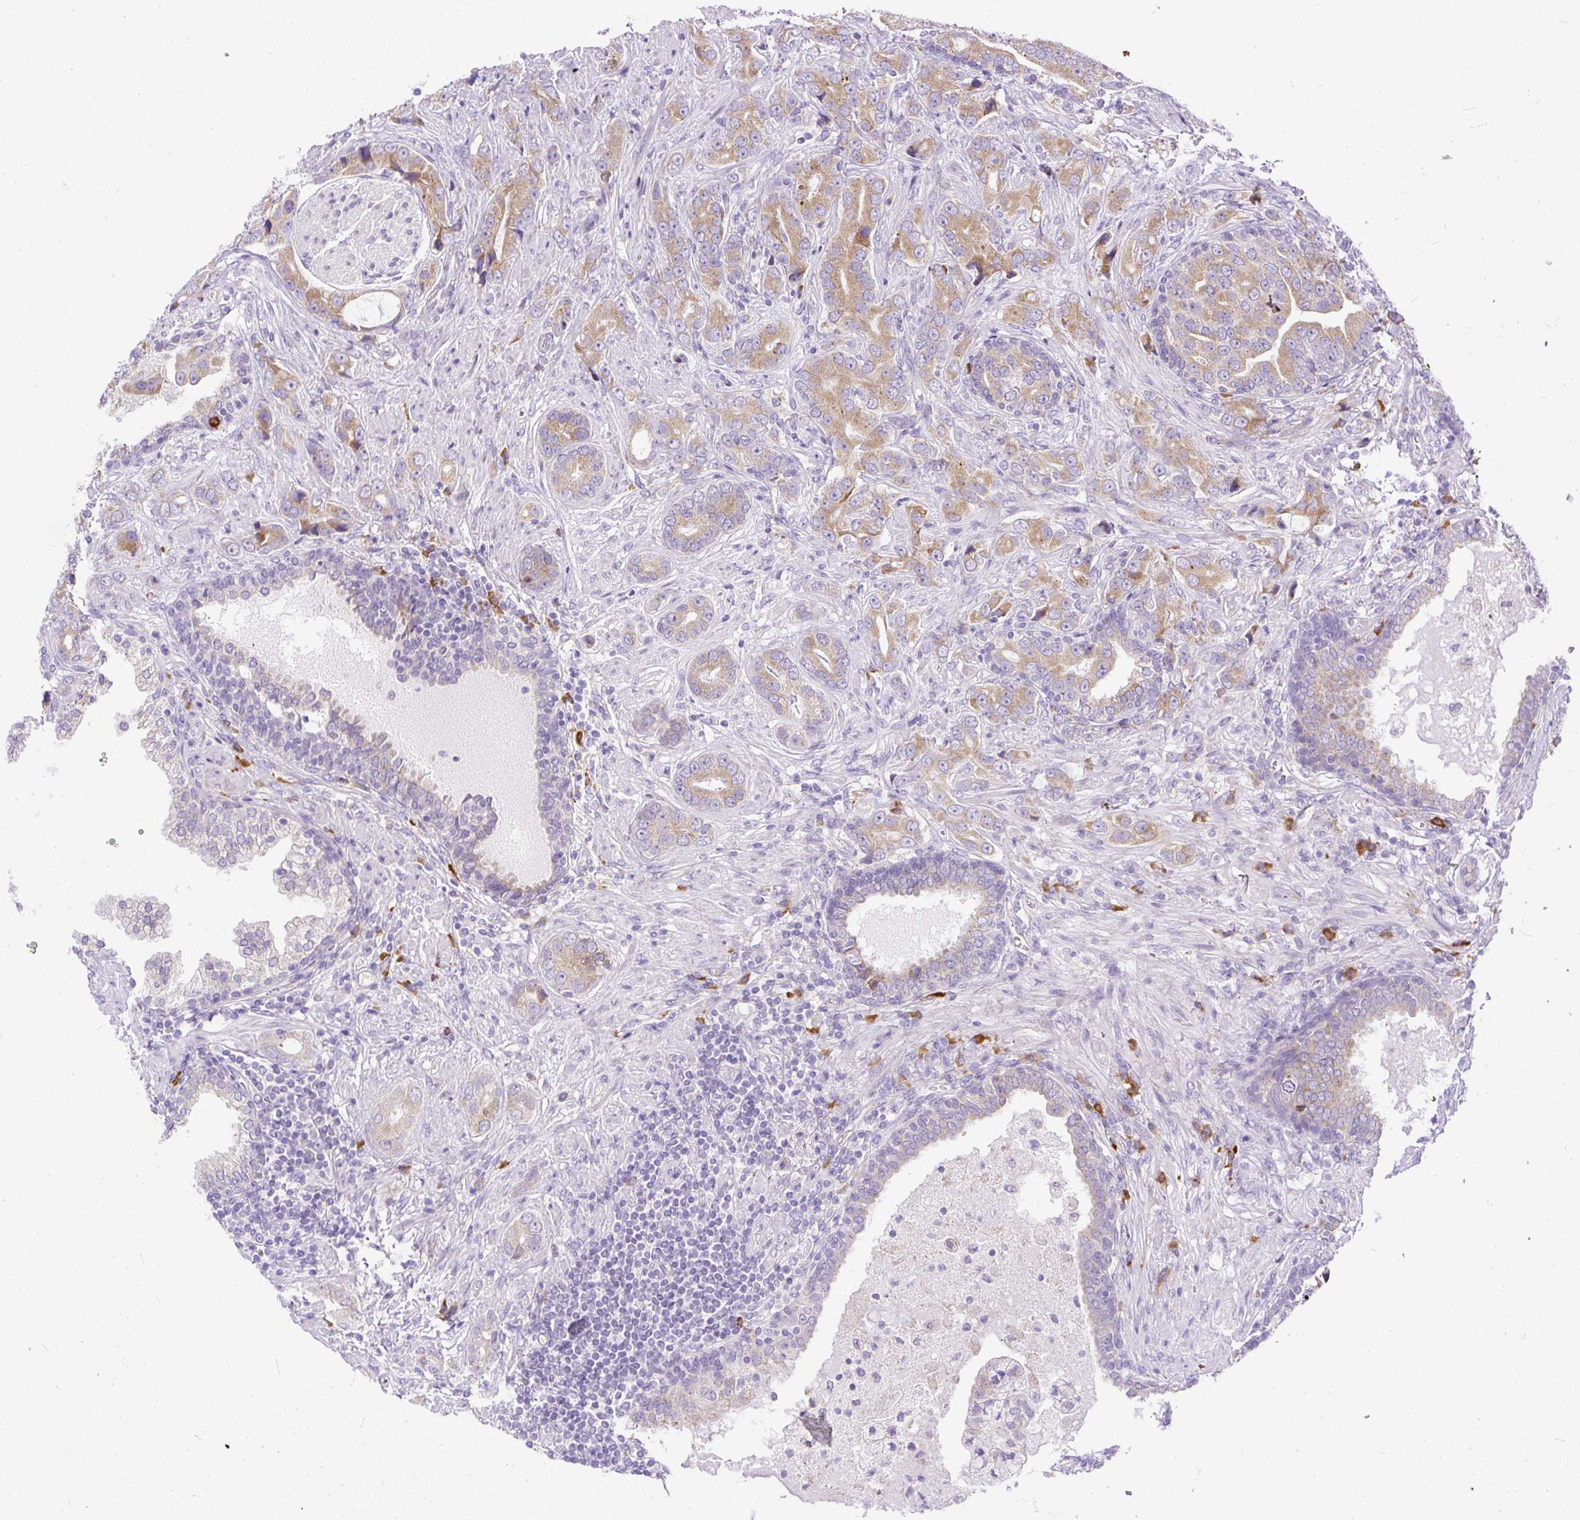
{"staining": {"intensity": "moderate", "quantity": ">75%", "location": "cytoplasmic/membranous"}, "tissue": "prostate cancer", "cell_type": "Tumor cells", "image_type": "cancer", "snomed": [{"axis": "morphology", "description": "Adenocarcinoma, High grade"}, {"axis": "topography", "description": "Prostate"}], "caption": "Brown immunohistochemical staining in human adenocarcinoma (high-grade) (prostate) shows moderate cytoplasmic/membranous staining in about >75% of tumor cells.", "gene": "SYBU", "patient": {"sex": "male", "age": 55}}